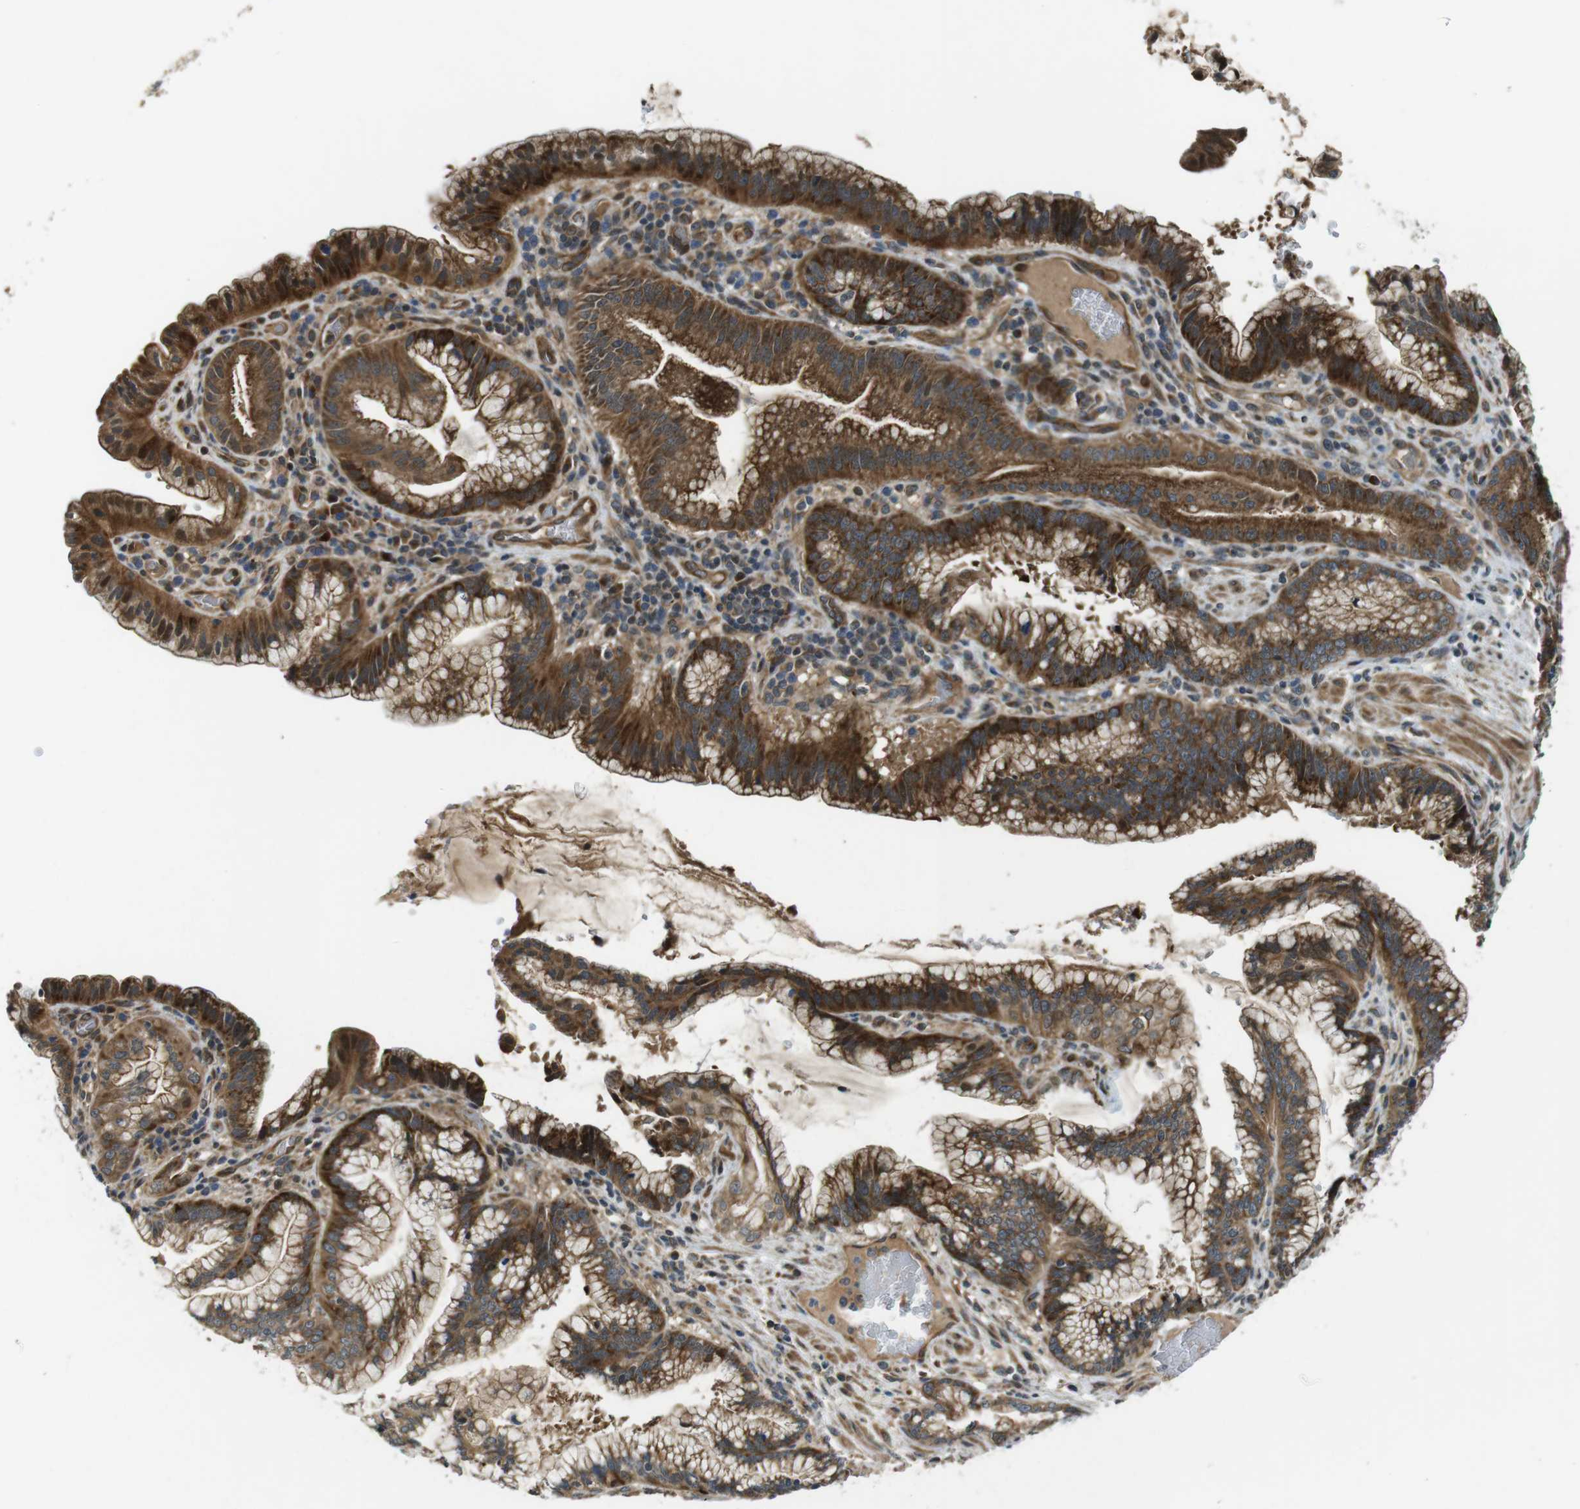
{"staining": {"intensity": "strong", "quantity": ">75%", "location": "cytoplasmic/membranous"}, "tissue": "pancreatic cancer", "cell_type": "Tumor cells", "image_type": "cancer", "snomed": [{"axis": "morphology", "description": "Adenocarcinoma, NOS"}, {"axis": "topography", "description": "Pancreas"}], "caption": "A high amount of strong cytoplasmic/membranous staining is identified in approximately >75% of tumor cells in adenocarcinoma (pancreatic) tissue.", "gene": "IFFO2", "patient": {"sex": "female", "age": 64}}